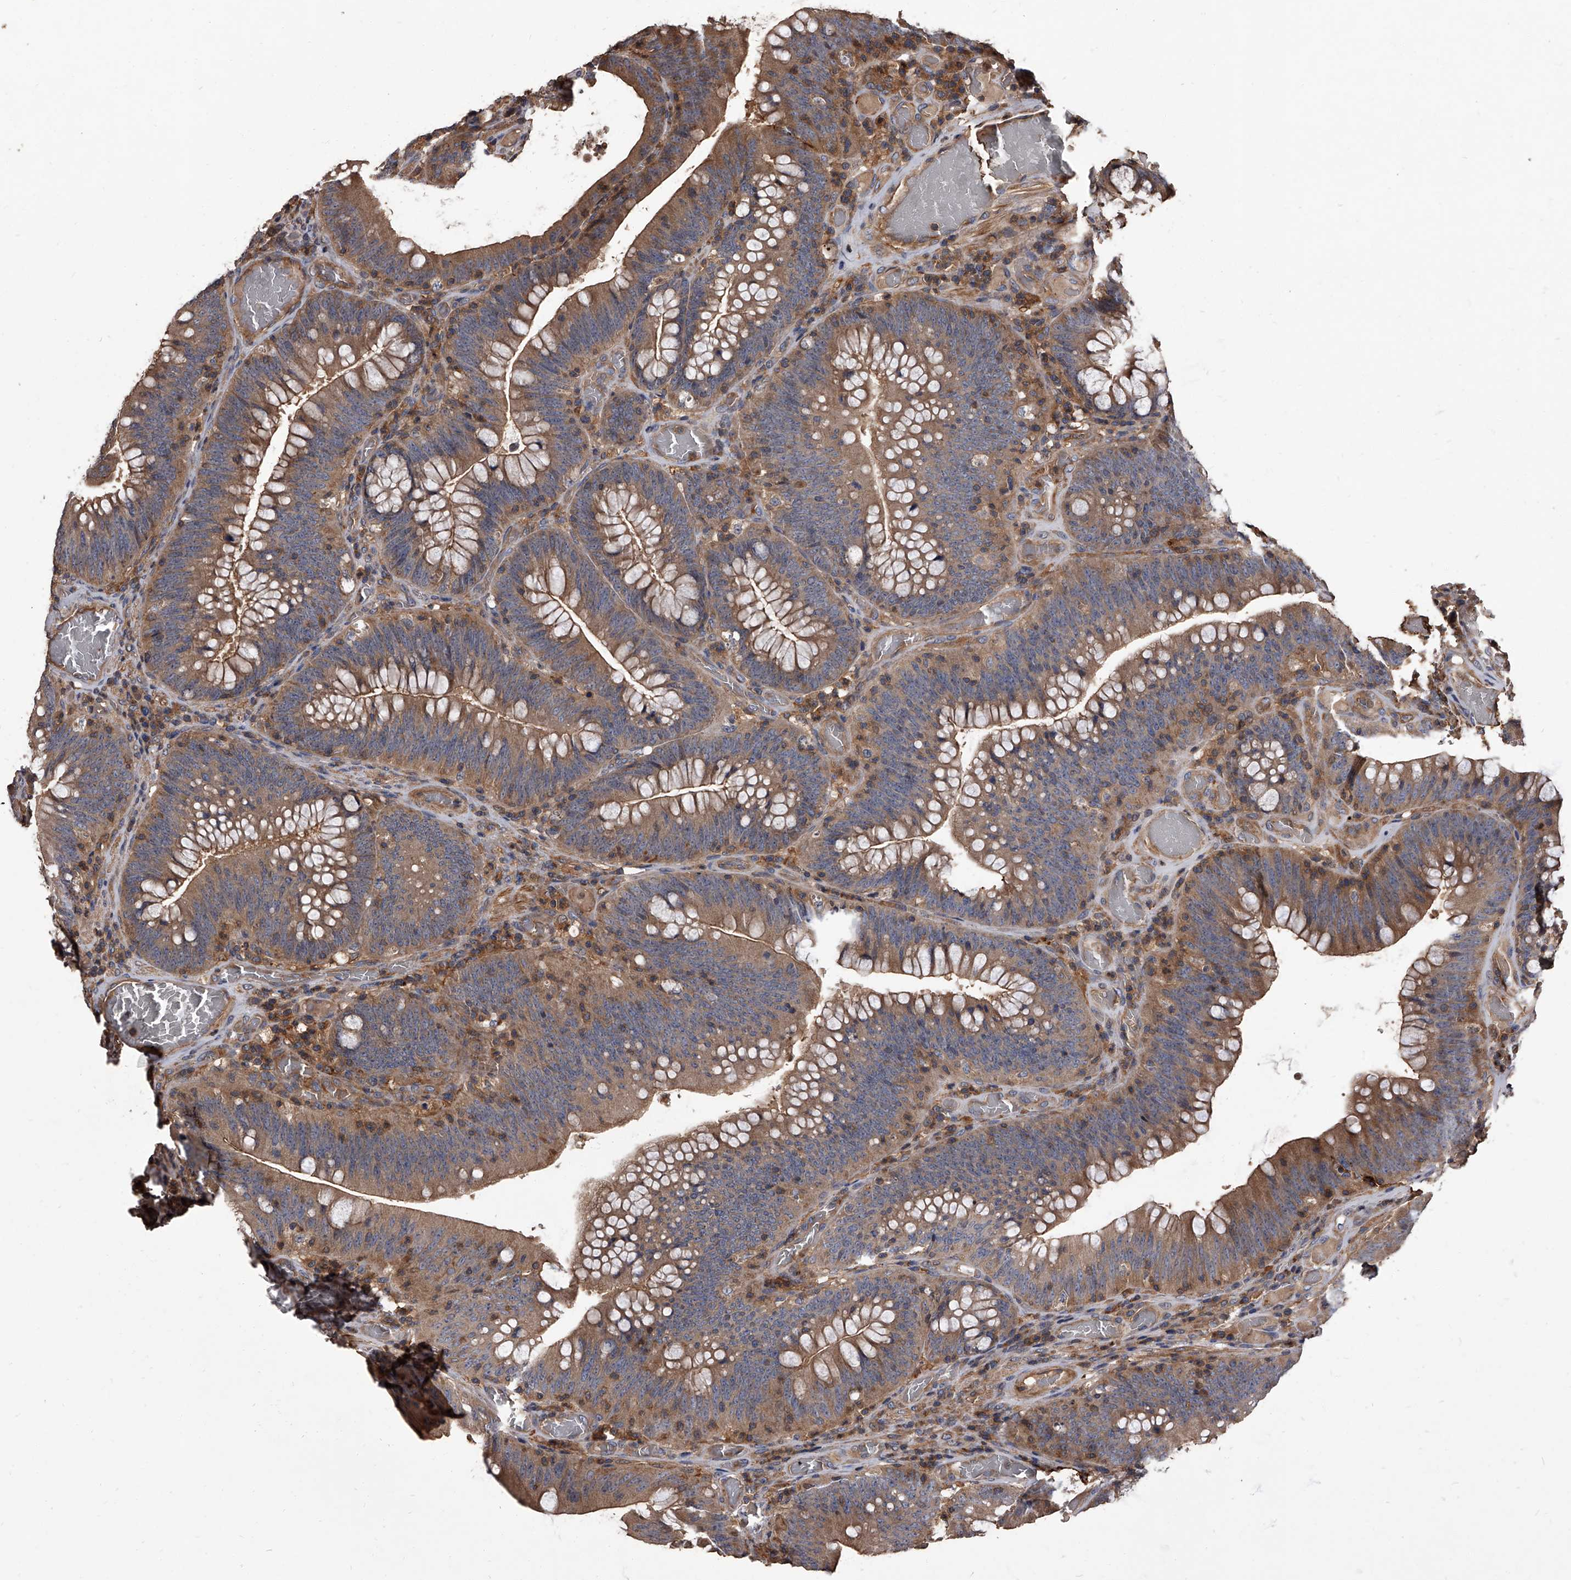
{"staining": {"intensity": "moderate", "quantity": ">75%", "location": "cytoplasmic/membranous"}, "tissue": "colorectal cancer", "cell_type": "Tumor cells", "image_type": "cancer", "snomed": [{"axis": "morphology", "description": "Normal tissue, NOS"}, {"axis": "topography", "description": "Colon"}], "caption": "Colorectal cancer stained with a protein marker reveals moderate staining in tumor cells.", "gene": "STK36", "patient": {"sex": "female", "age": 82}}